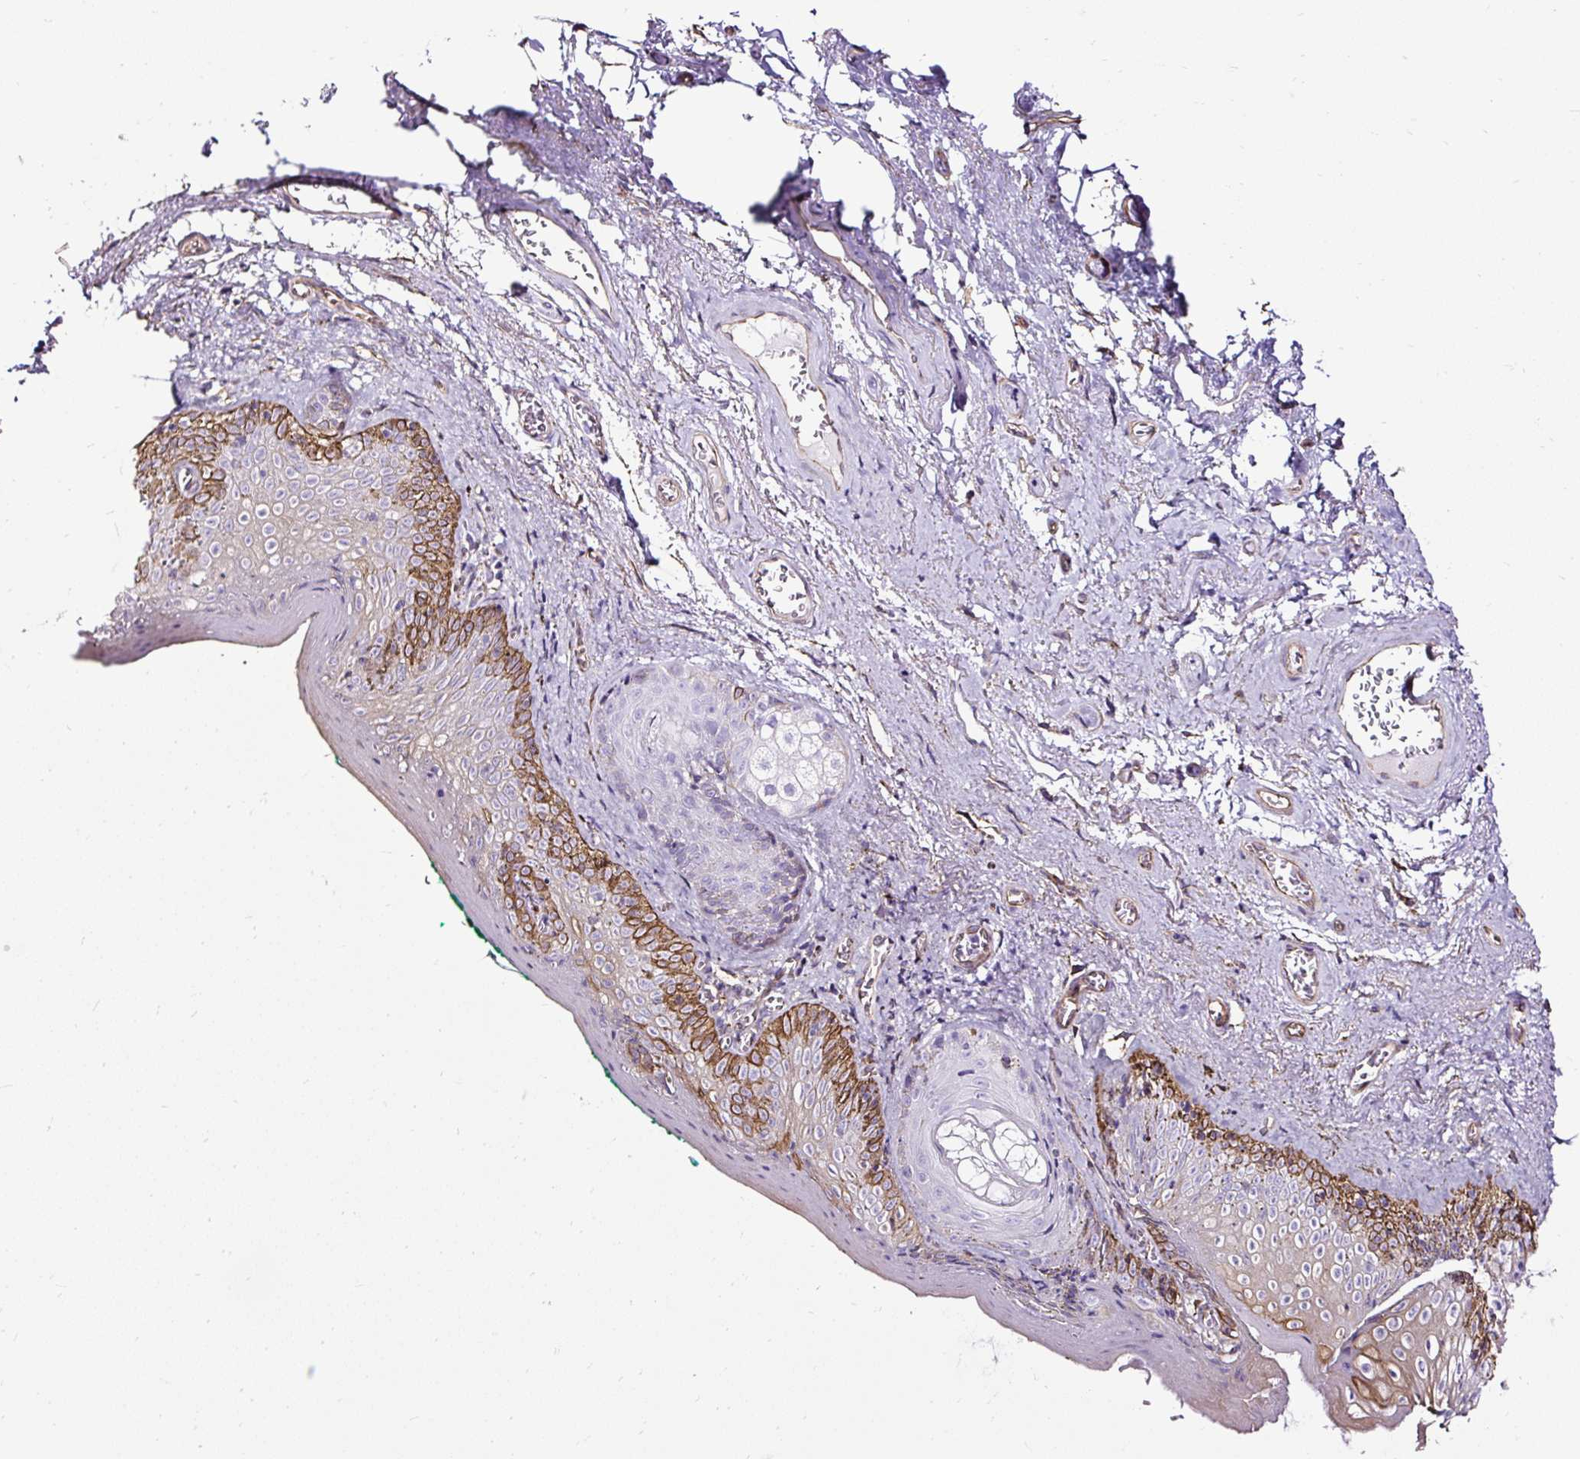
{"staining": {"intensity": "moderate", "quantity": "25%-75%", "location": "cytoplasmic/membranous"}, "tissue": "vagina", "cell_type": "Squamous epithelial cells", "image_type": "normal", "snomed": [{"axis": "morphology", "description": "Normal tissue, NOS"}, {"axis": "topography", "description": "Vulva"}, {"axis": "topography", "description": "Vagina"}, {"axis": "topography", "description": "Peripheral nerve tissue"}], "caption": "This micrograph displays immunohistochemistry (IHC) staining of normal vagina, with medium moderate cytoplasmic/membranous positivity in about 25%-75% of squamous epithelial cells.", "gene": "SLC7A8", "patient": {"sex": "female", "age": 66}}